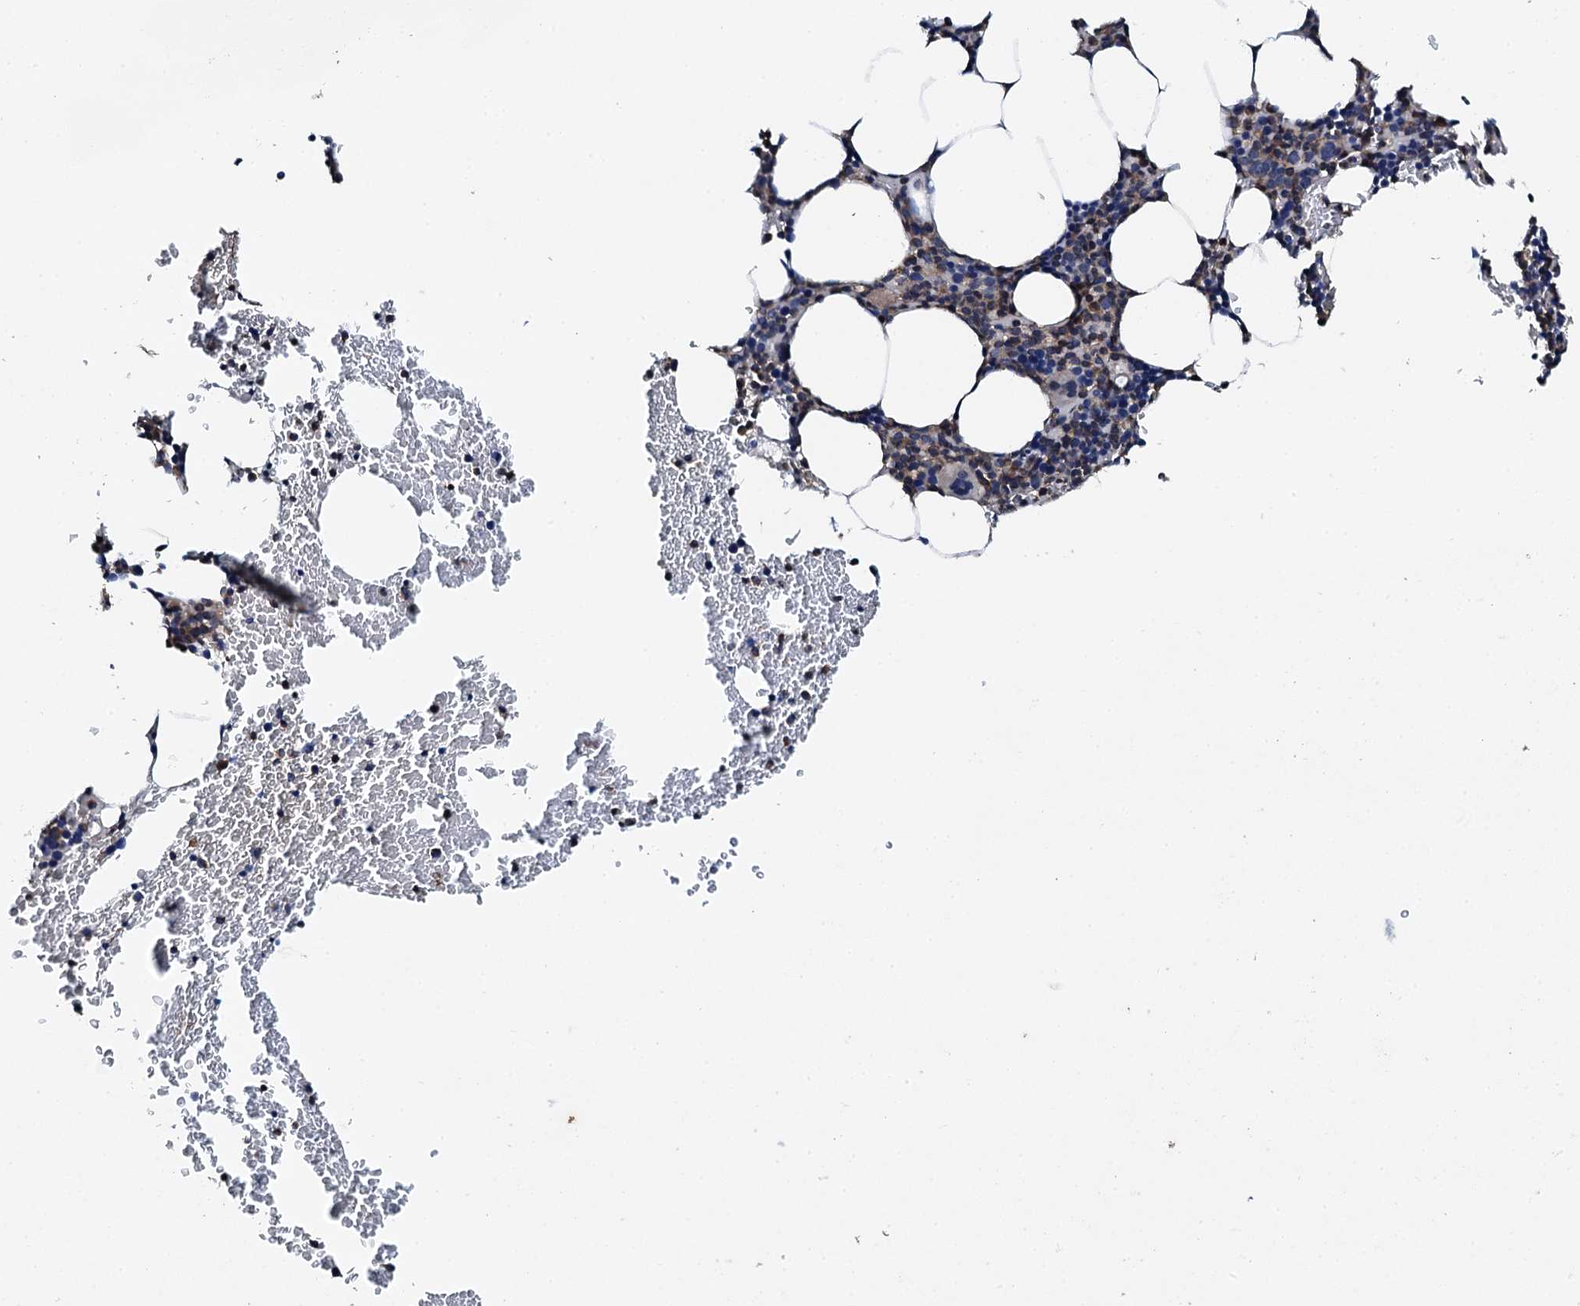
{"staining": {"intensity": "moderate", "quantity": "<25%", "location": "cytoplasmic/membranous"}, "tissue": "bone marrow", "cell_type": "Hematopoietic cells", "image_type": "normal", "snomed": [{"axis": "morphology", "description": "Normal tissue, NOS"}, {"axis": "topography", "description": "Bone marrow"}], "caption": "IHC photomicrograph of benign human bone marrow stained for a protein (brown), which exhibits low levels of moderate cytoplasmic/membranous positivity in approximately <25% of hematopoietic cells.", "gene": "EDC4", "patient": {"sex": "female", "age": 77}}